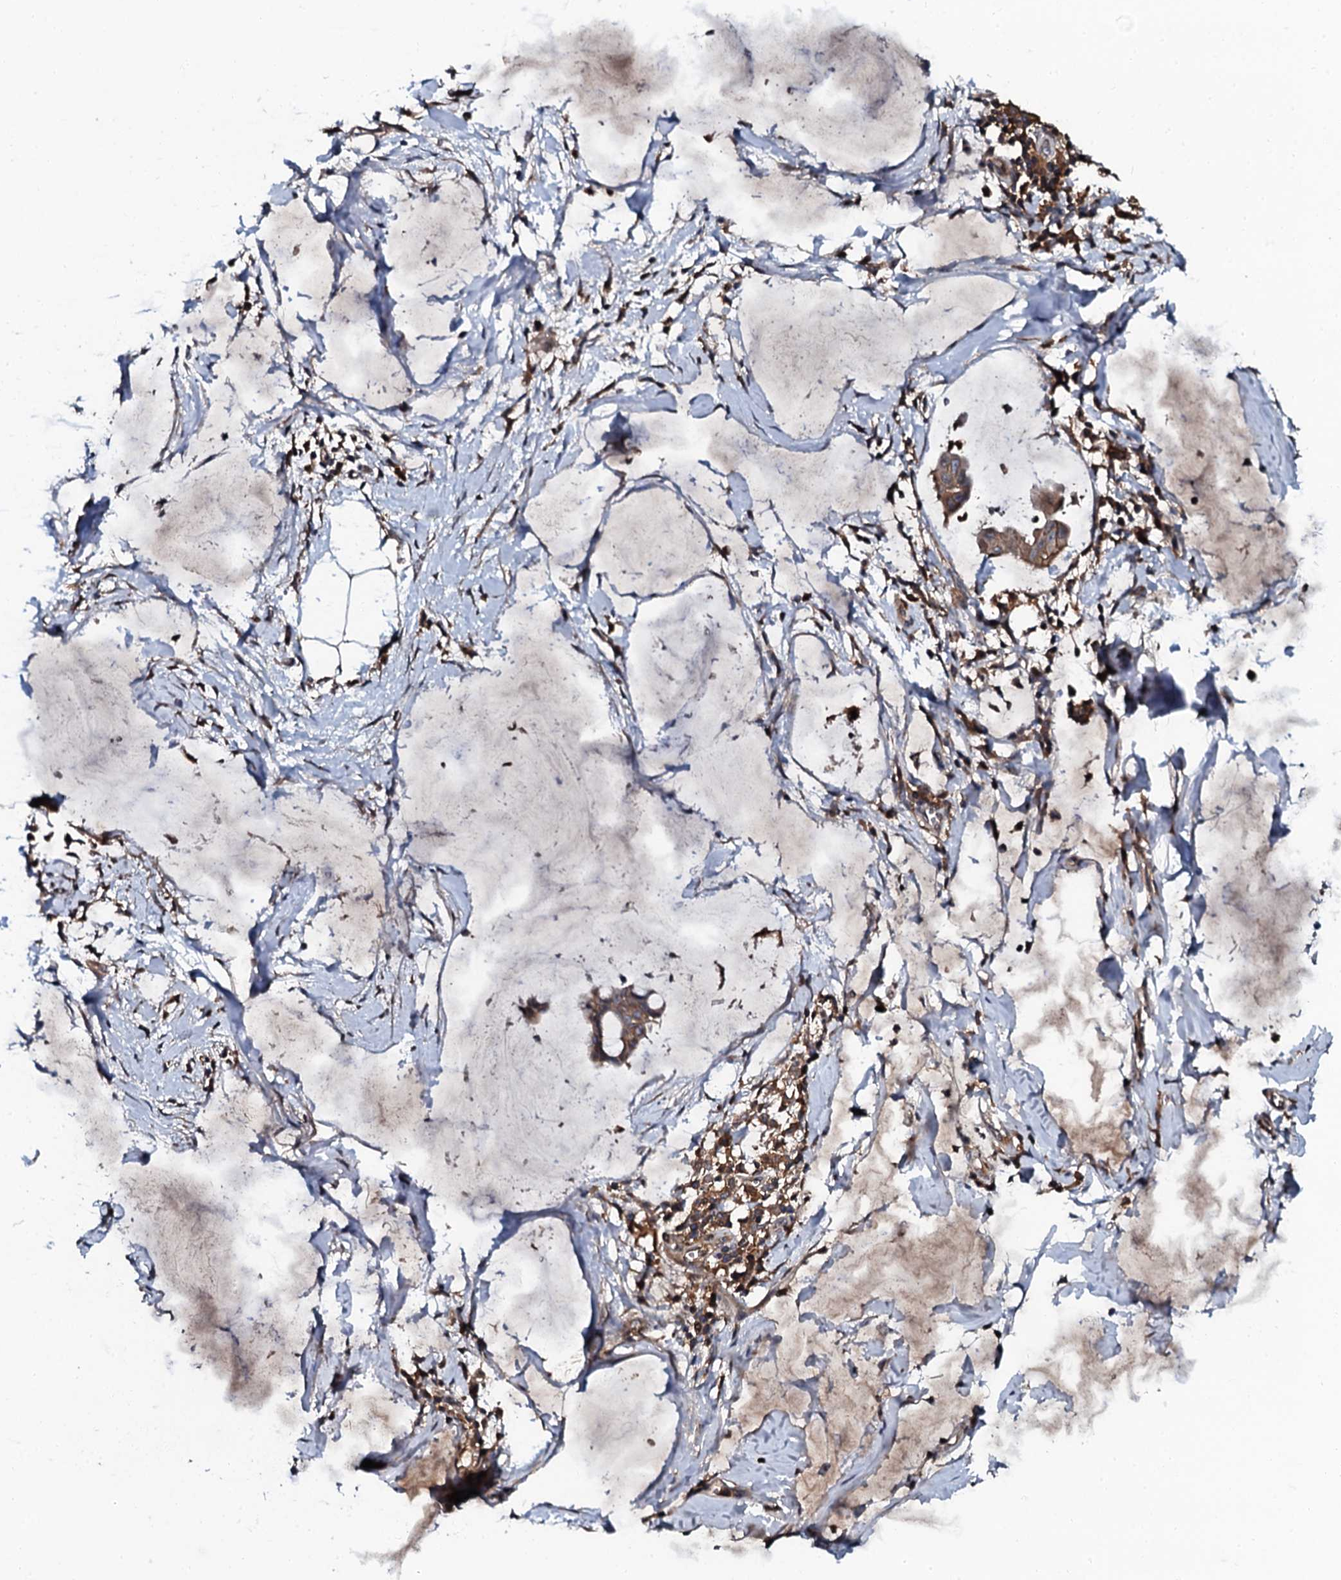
{"staining": {"intensity": "weak", "quantity": ">75%", "location": "cytoplasmic/membranous"}, "tissue": "ovarian cancer", "cell_type": "Tumor cells", "image_type": "cancer", "snomed": [{"axis": "morphology", "description": "Cystadenocarcinoma, mucinous, NOS"}, {"axis": "topography", "description": "Ovary"}], "caption": "A high-resolution image shows IHC staining of ovarian cancer (mucinous cystadenocarcinoma), which reveals weak cytoplasmic/membranous expression in approximately >75% of tumor cells.", "gene": "N4BP1", "patient": {"sex": "female", "age": 73}}